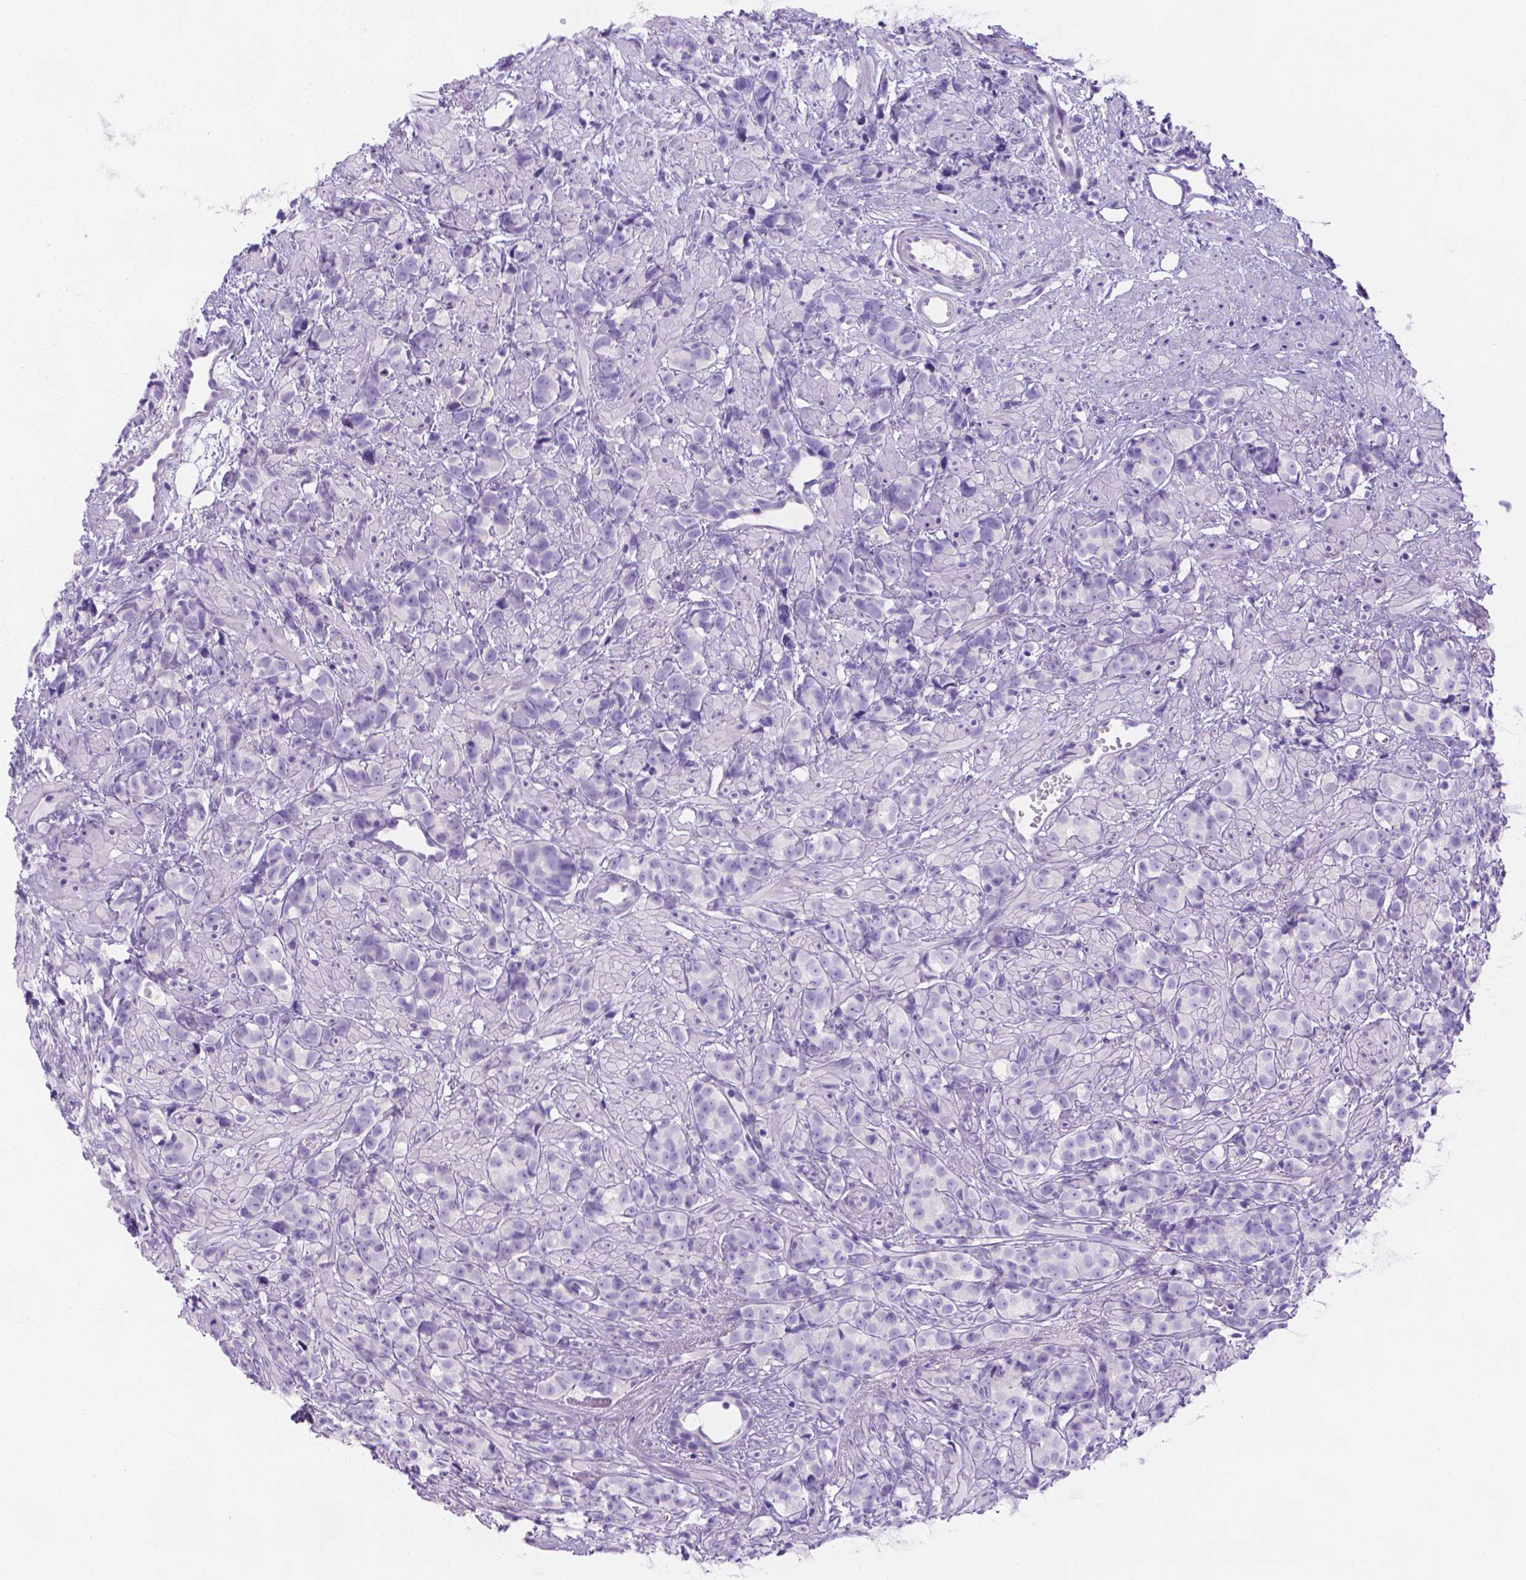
{"staining": {"intensity": "negative", "quantity": "none", "location": "none"}, "tissue": "prostate cancer", "cell_type": "Tumor cells", "image_type": "cancer", "snomed": [{"axis": "morphology", "description": "Adenocarcinoma, High grade"}, {"axis": "topography", "description": "Prostate"}], "caption": "Immunohistochemistry (IHC) image of neoplastic tissue: prostate cancer (high-grade adenocarcinoma) stained with DAB shows no significant protein expression in tumor cells.", "gene": "MLN", "patient": {"sex": "male", "age": 81}}